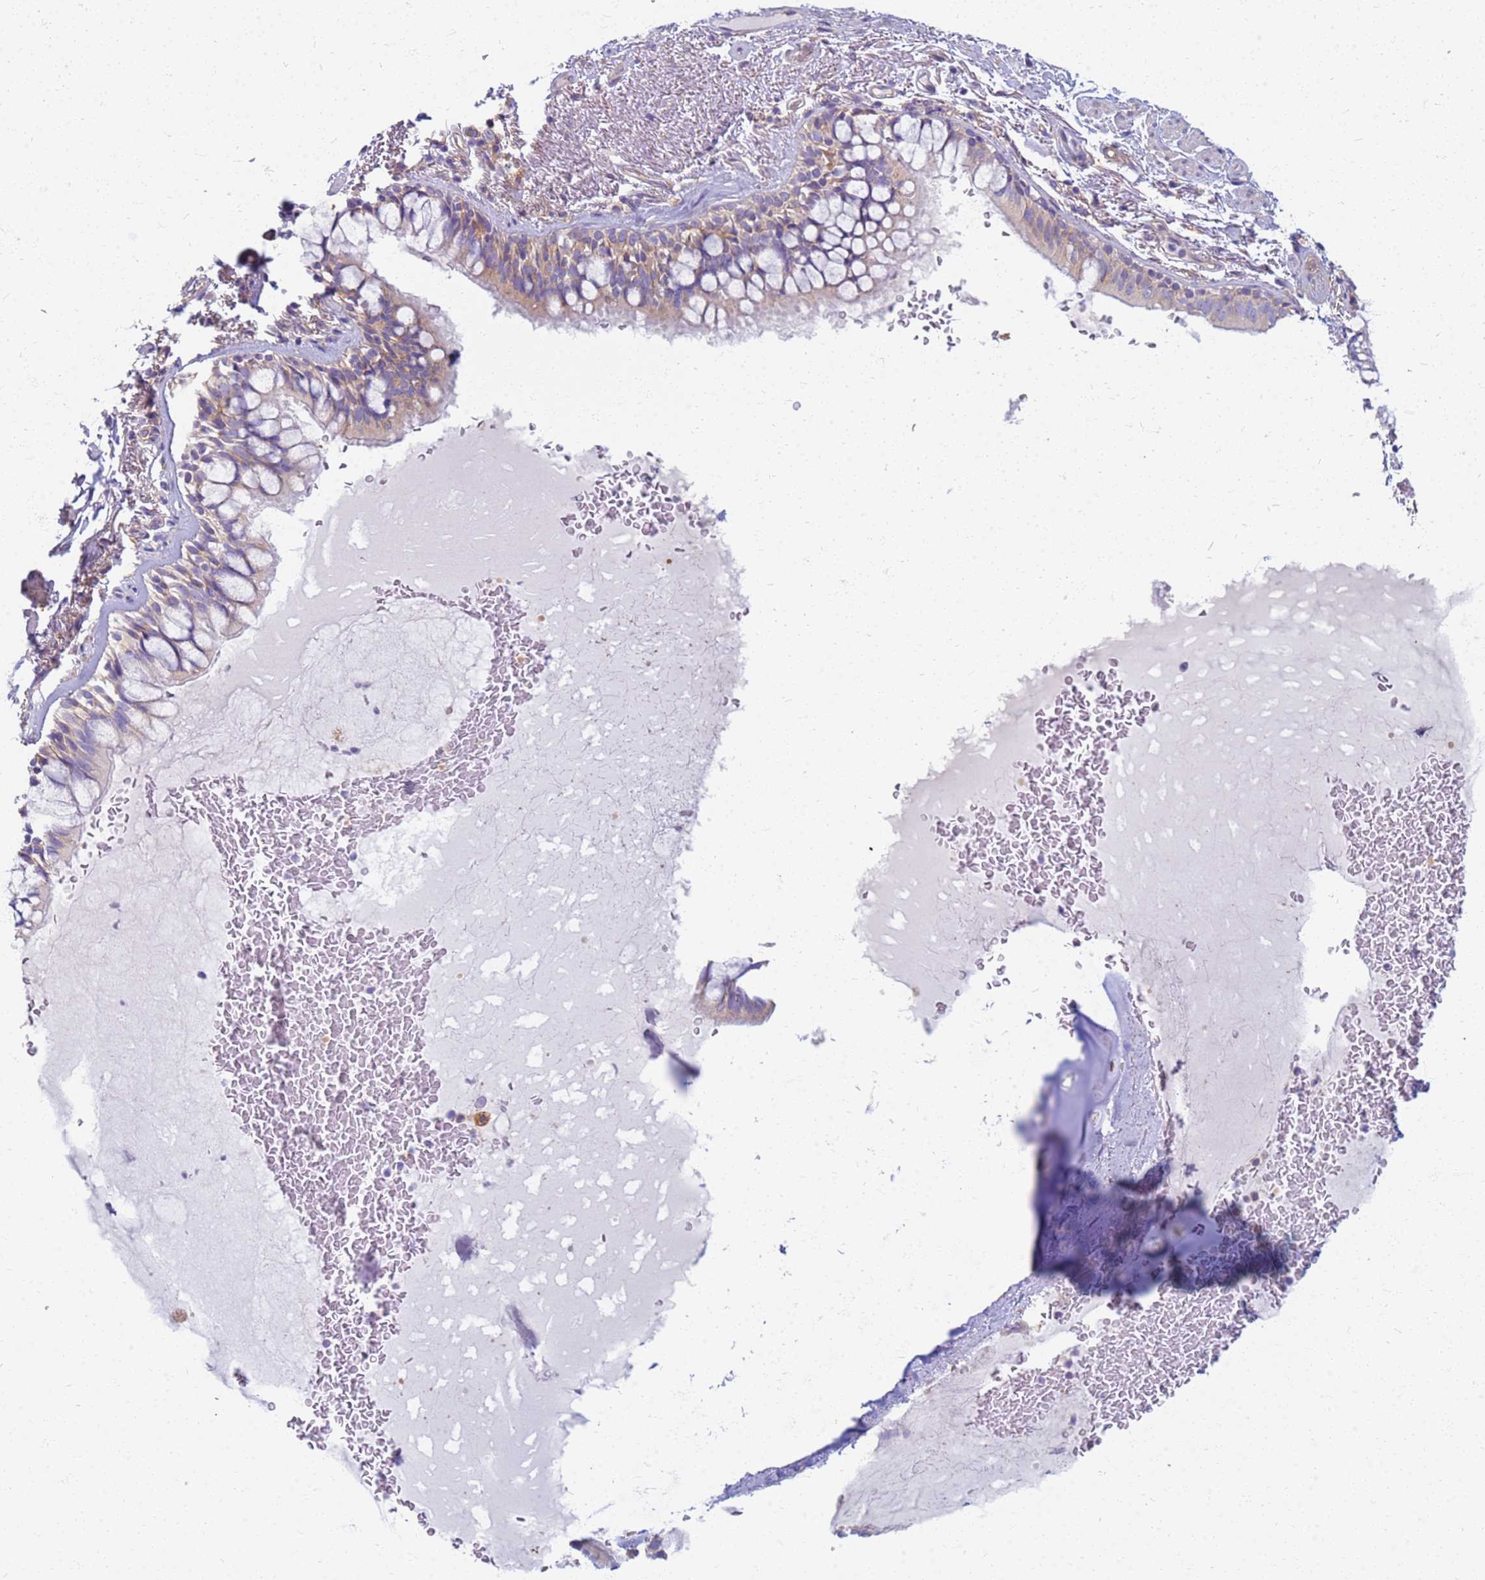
{"staining": {"intensity": "weak", "quantity": "25%-75%", "location": "cytoplasmic/membranous"}, "tissue": "bronchus", "cell_type": "Respiratory epithelial cells", "image_type": "normal", "snomed": [{"axis": "morphology", "description": "Normal tissue, NOS"}, {"axis": "topography", "description": "Bronchus"}], "caption": "Immunohistochemistry image of normal human bronchus stained for a protein (brown), which shows low levels of weak cytoplasmic/membranous positivity in approximately 25%-75% of respiratory epithelial cells.", "gene": "EEA1", "patient": {"sex": "male", "age": 70}}